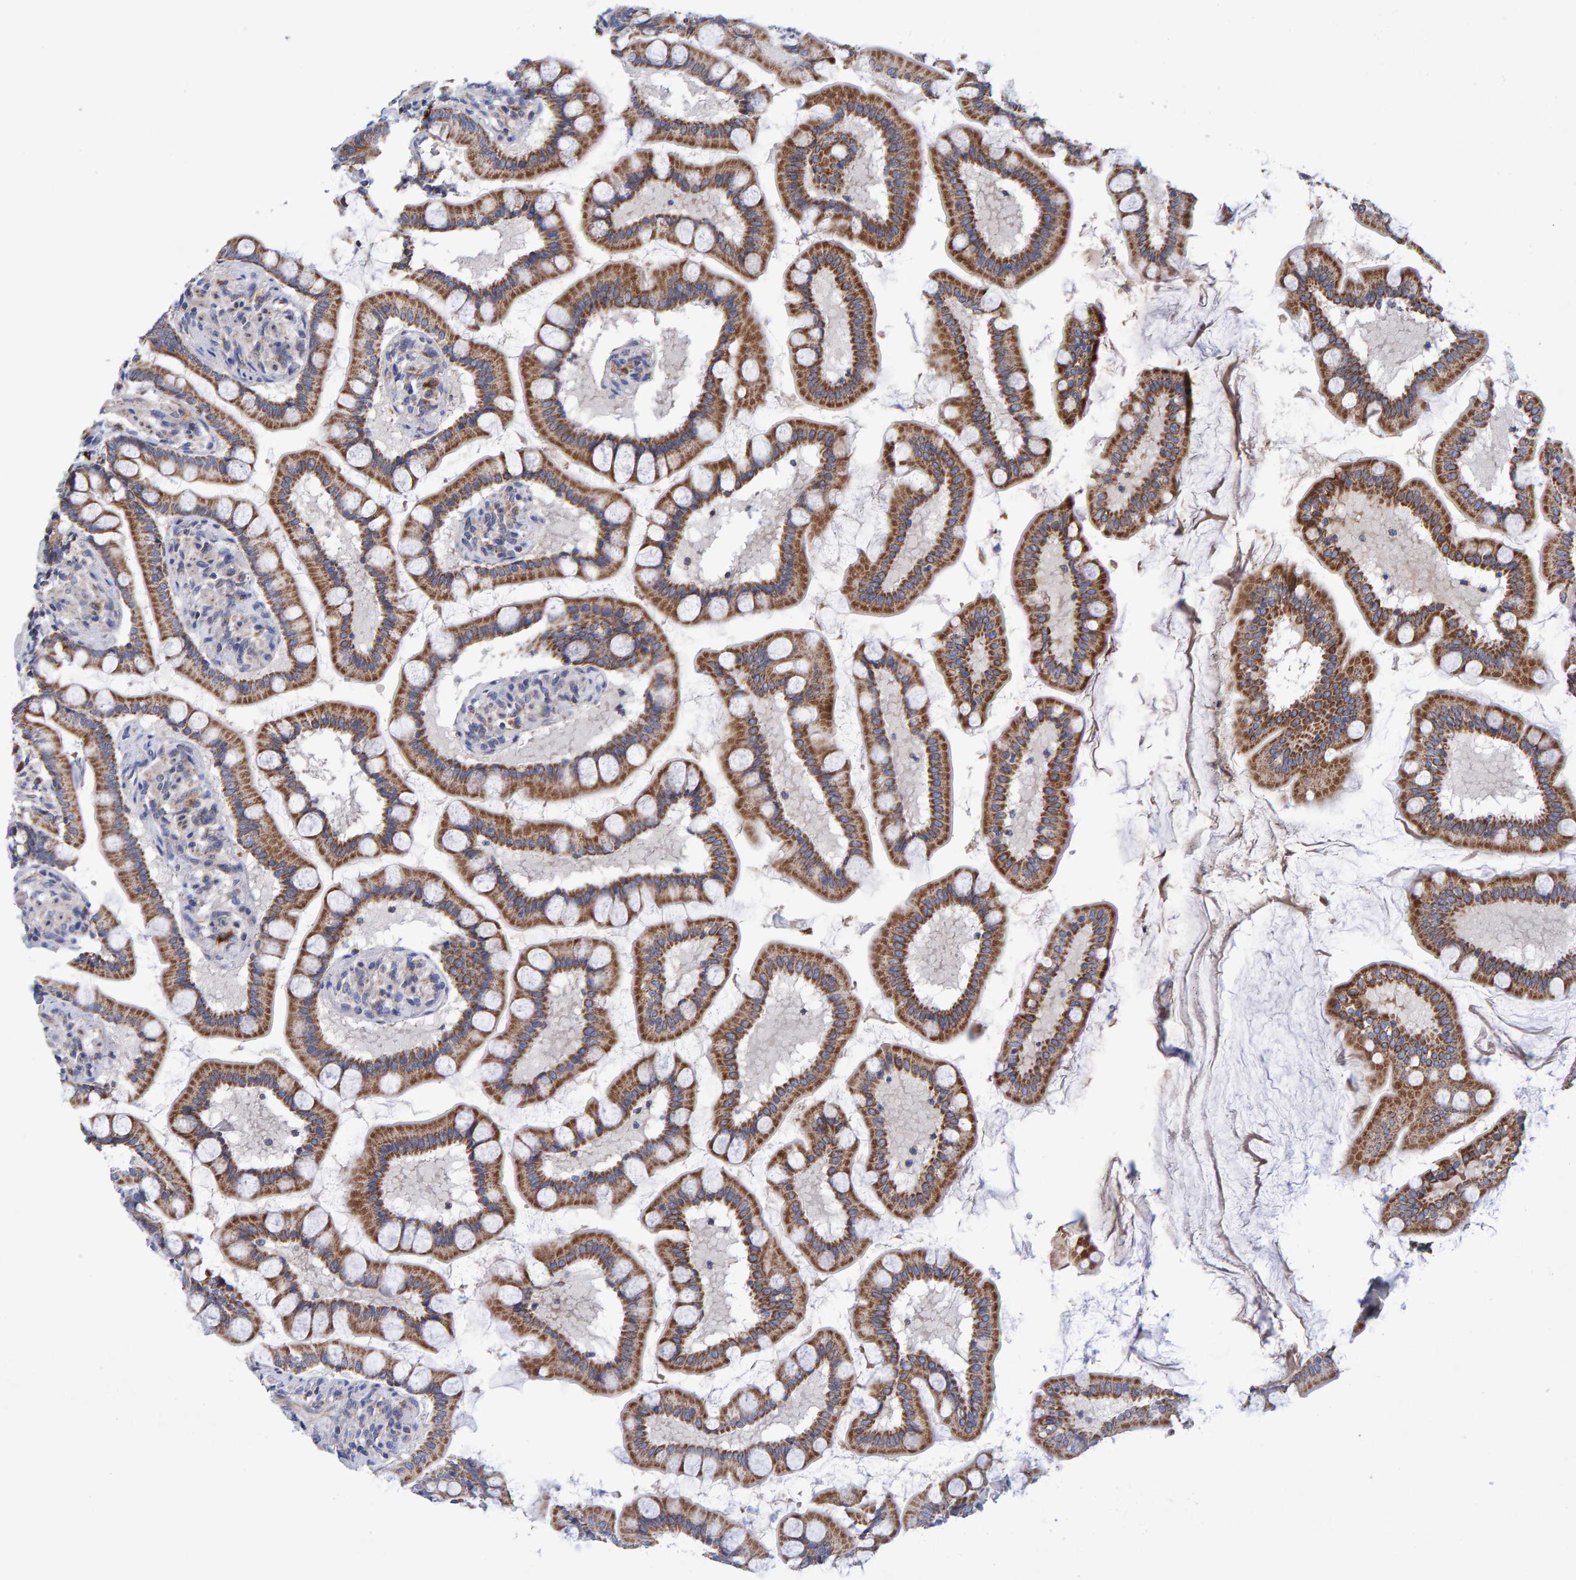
{"staining": {"intensity": "strong", "quantity": ">75%", "location": "cytoplasmic/membranous"}, "tissue": "small intestine", "cell_type": "Glandular cells", "image_type": "normal", "snomed": [{"axis": "morphology", "description": "Normal tissue, NOS"}, {"axis": "topography", "description": "Small intestine"}], "caption": "Immunohistochemical staining of unremarkable human small intestine exhibits >75% levels of strong cytoplasmic/membranous protein staining in approximately >75% of glandular cells. (brown staining indicates protein expression, while blue staining denotes nuclei).", "gene": "EFR3A", "patient": {"sex": "male", "age": 41}}